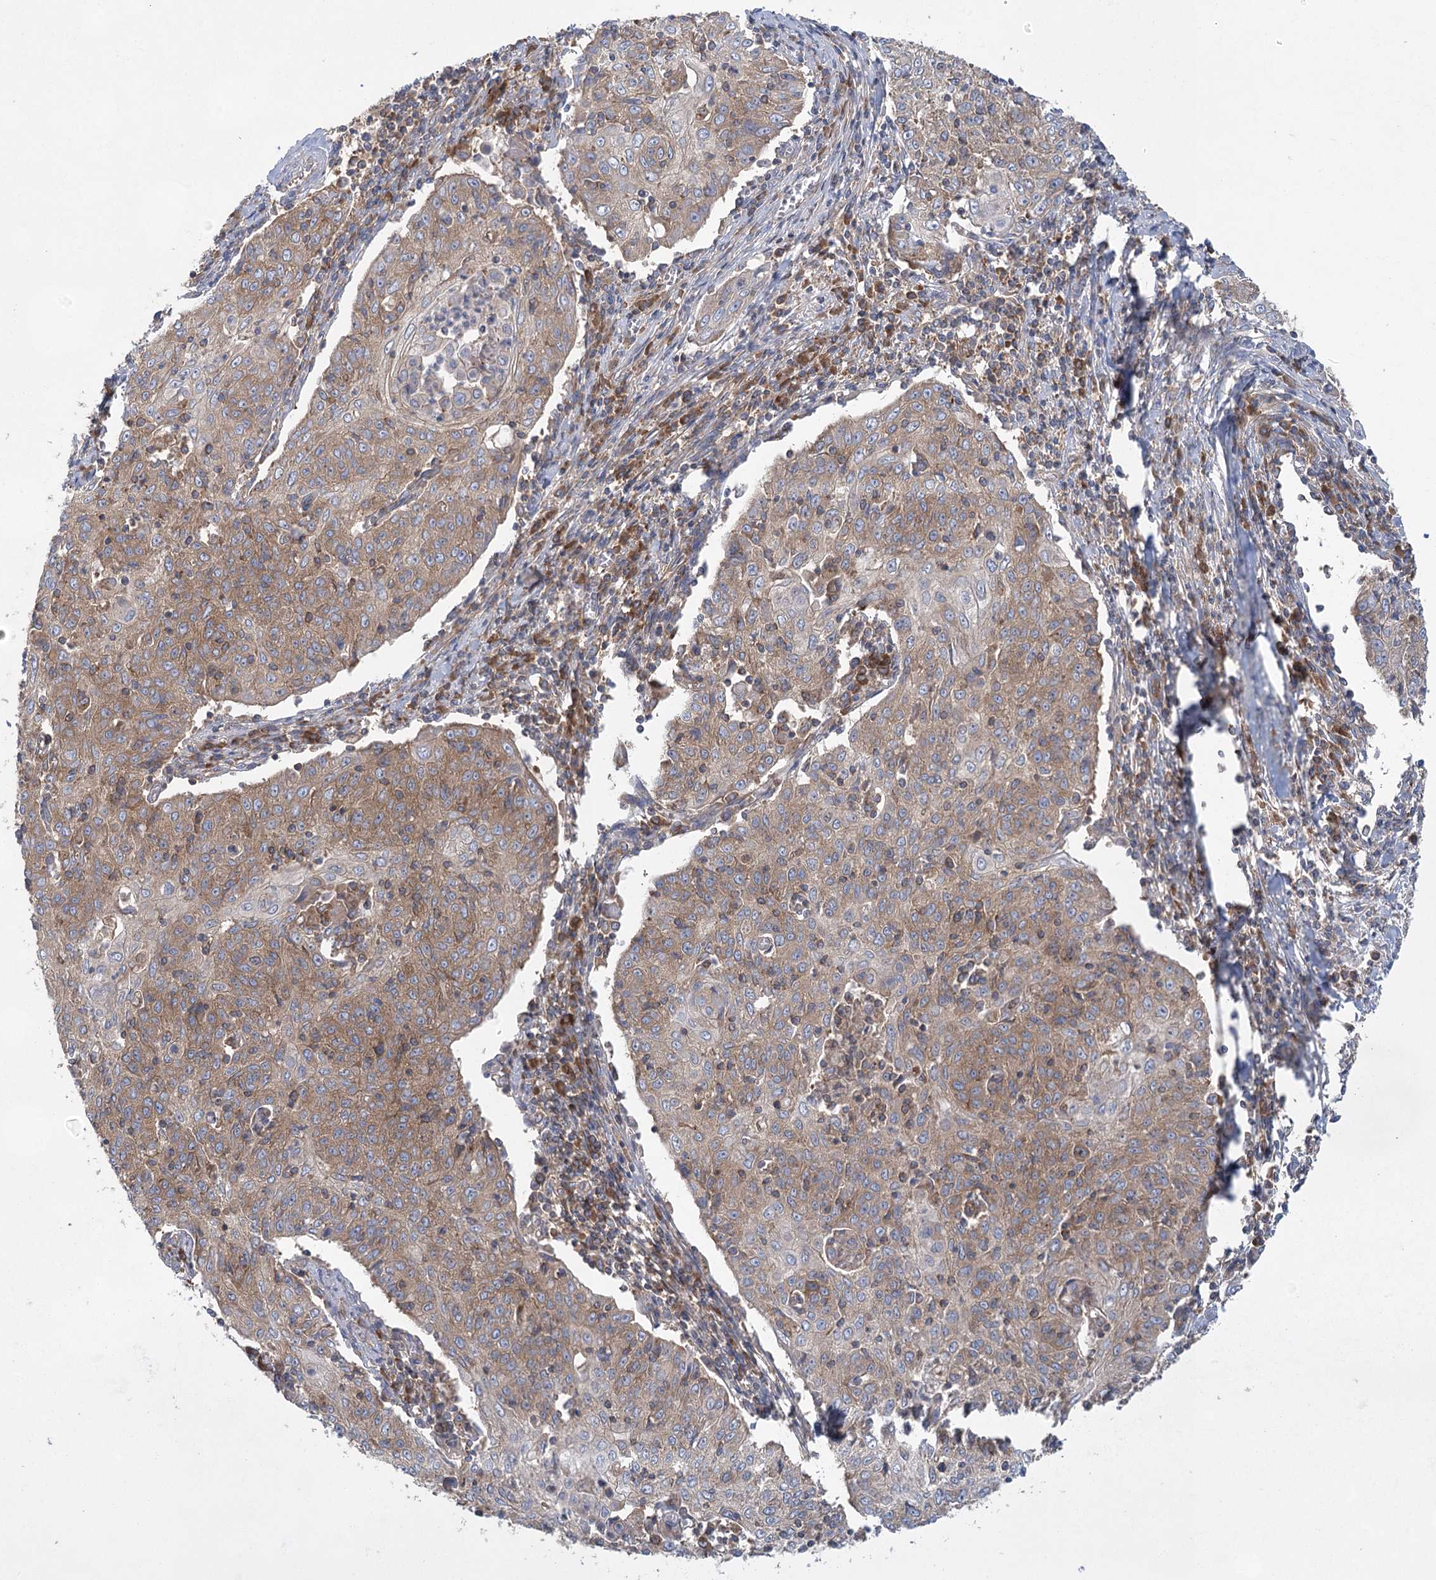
{"staining": {"intensity": "moderate", "quantity": ">75%", "location": "cytoplasmic/membranous"}, "tissue": "cervical cancer", "cell_type": "Tumor cells", "image_type": "cancer", "snomed": [{"axis": "morphology", "description": "Squamous cell carcinoma, NOS"}, {"axis": "topography", "description": "Cervix"}], "caption": "Human cervical squamous cell carcinoma stained with a protein marker exhibits moderate staining in tumor cells.", "gene": "EIF3A", "patient": {"sex": "female", "age": 48}}